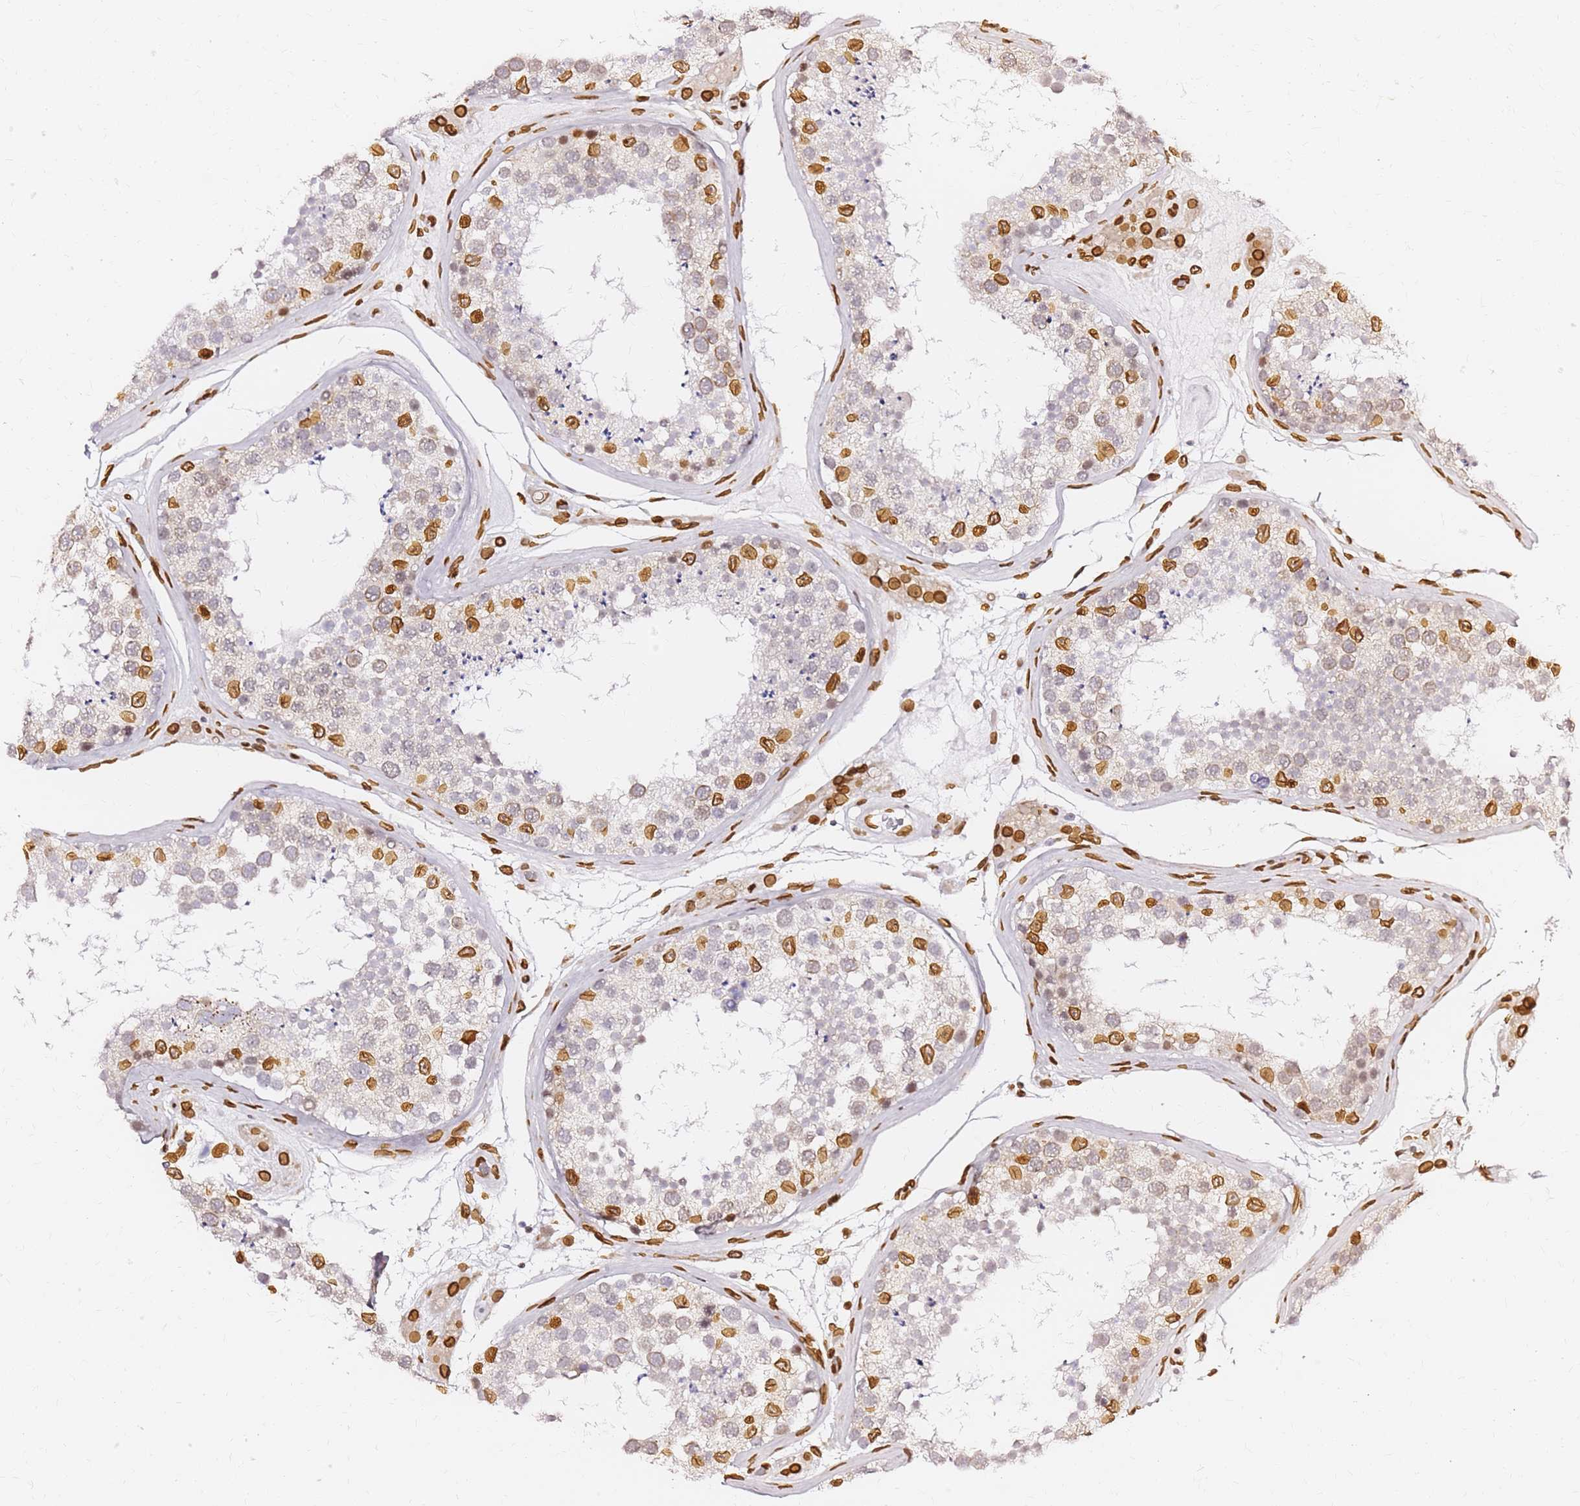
{"staining": {"intensity": "strong", "quantity": "<25%", "location": "cytoplasmic/membranous,nuclear"}, "tissue": "testis", "cell_type": "Cells in seminiferous ducts", "image_type": "normal", "snomed": [{"axis": "morphology", "description": "Normal tissue, NOS"}, {"axis": "topography", "description": "Testis"}], "caption": "Protein staining demonstrates strong cytoplasmic/membranous,nuclear staining in about <25% of cells in seminiferous ducts in normal testis. The staining was performed using DAB to visualize the protein expression in brown, while the nuclei were stained in blue with hematoxylin (Magnification: 20x).", "gene": "C6orf141", "patient": {"sex": "male", "age": 46}}